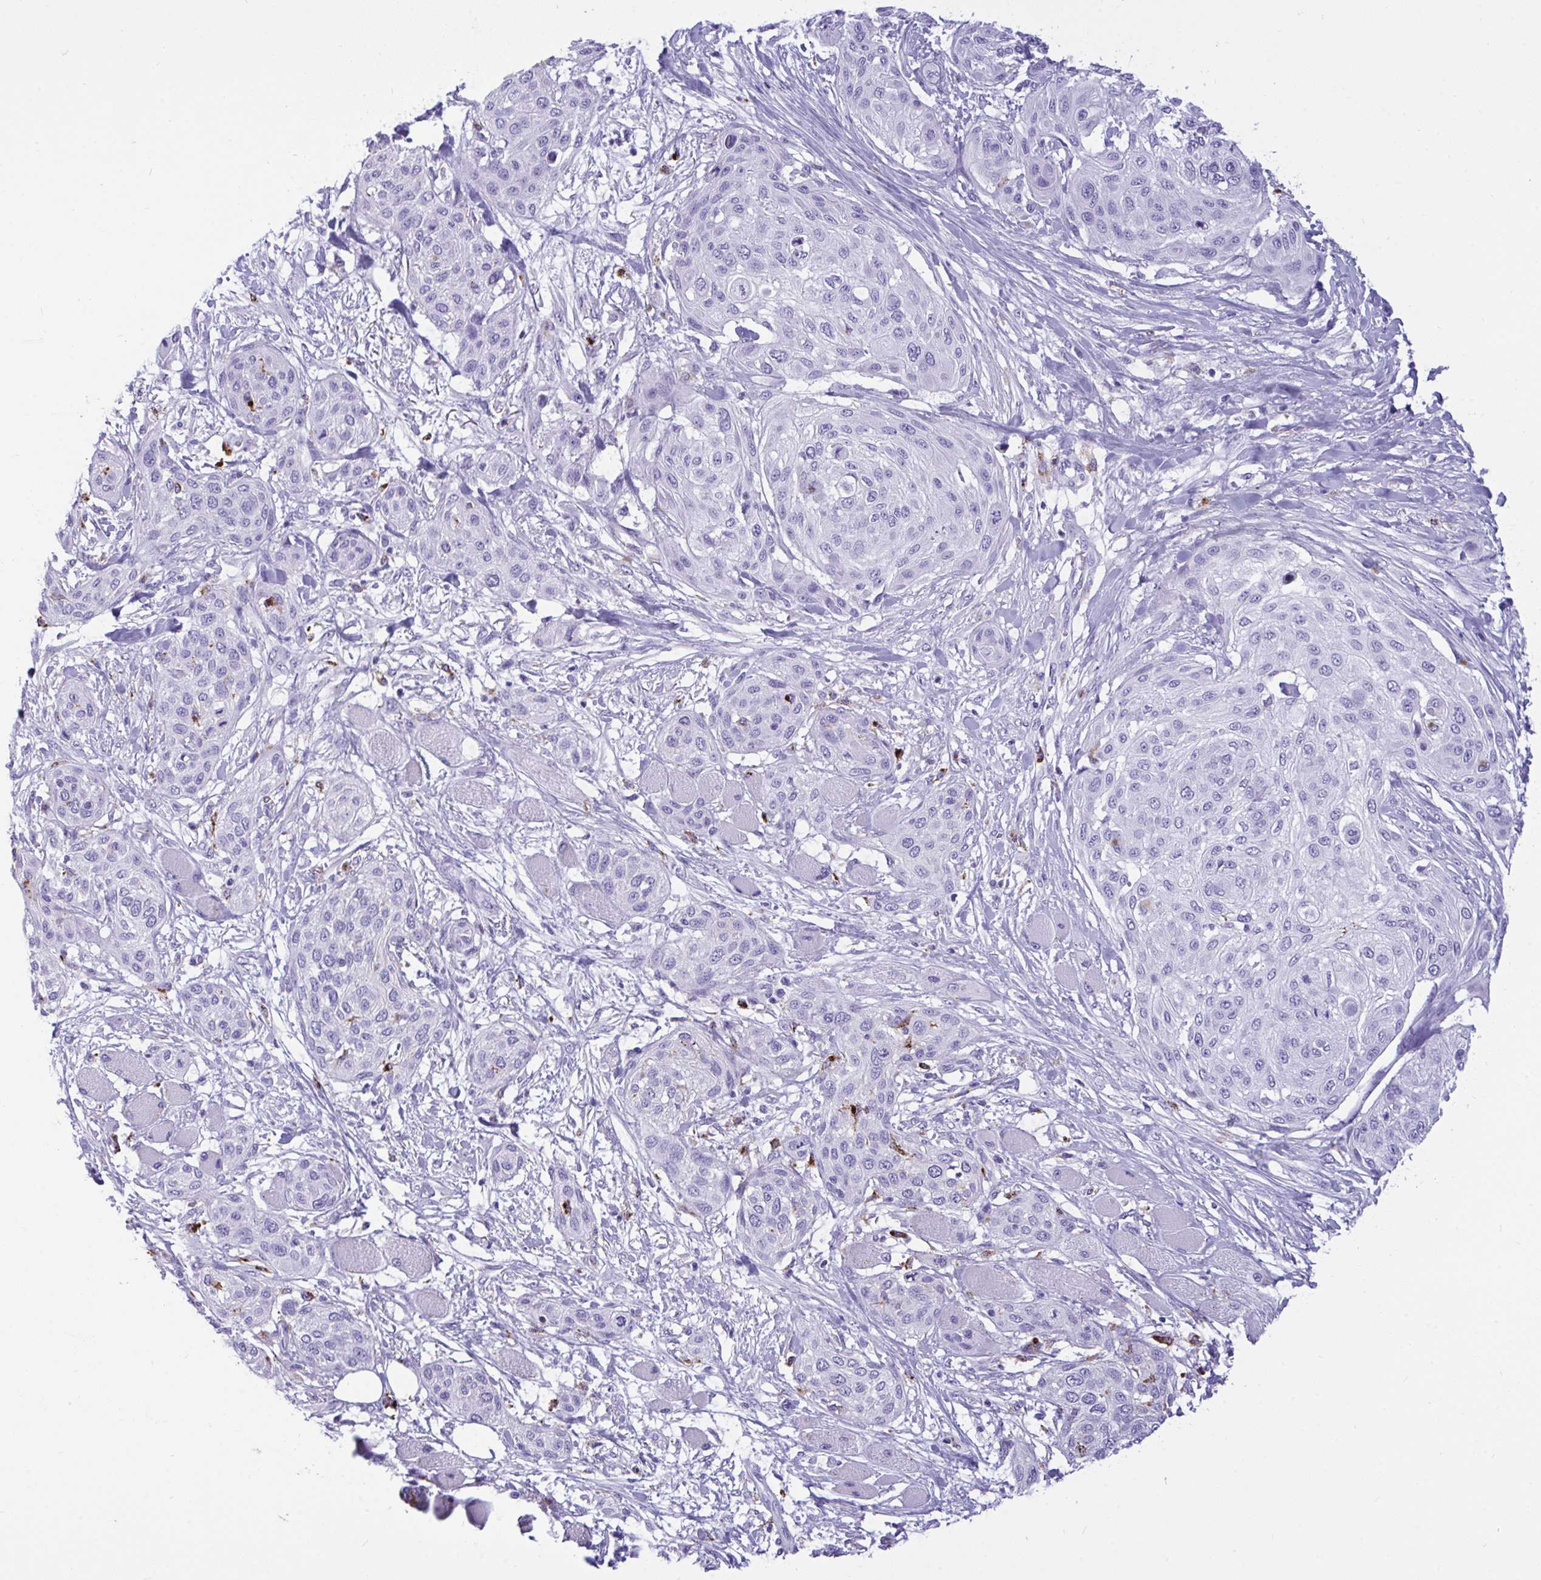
{"staining": {"intensity": "negative", "quantity": "none", "location": "none"}, "tissue": "skin cancer", "cell_type": "Tumor cells", "image_type": "cancer", "snomed": [{"axis": "morphology", "description": "Squamous cell carcinoma, NOS"}, {"axis": "topography", "description": "Skin"}], "caption": "The photomicrograph shows no significant staining in tumor cells of squamous cell carcinoma (skin).", "gene": "CPVL", "patient": {"sex": "female", "age": 87}}